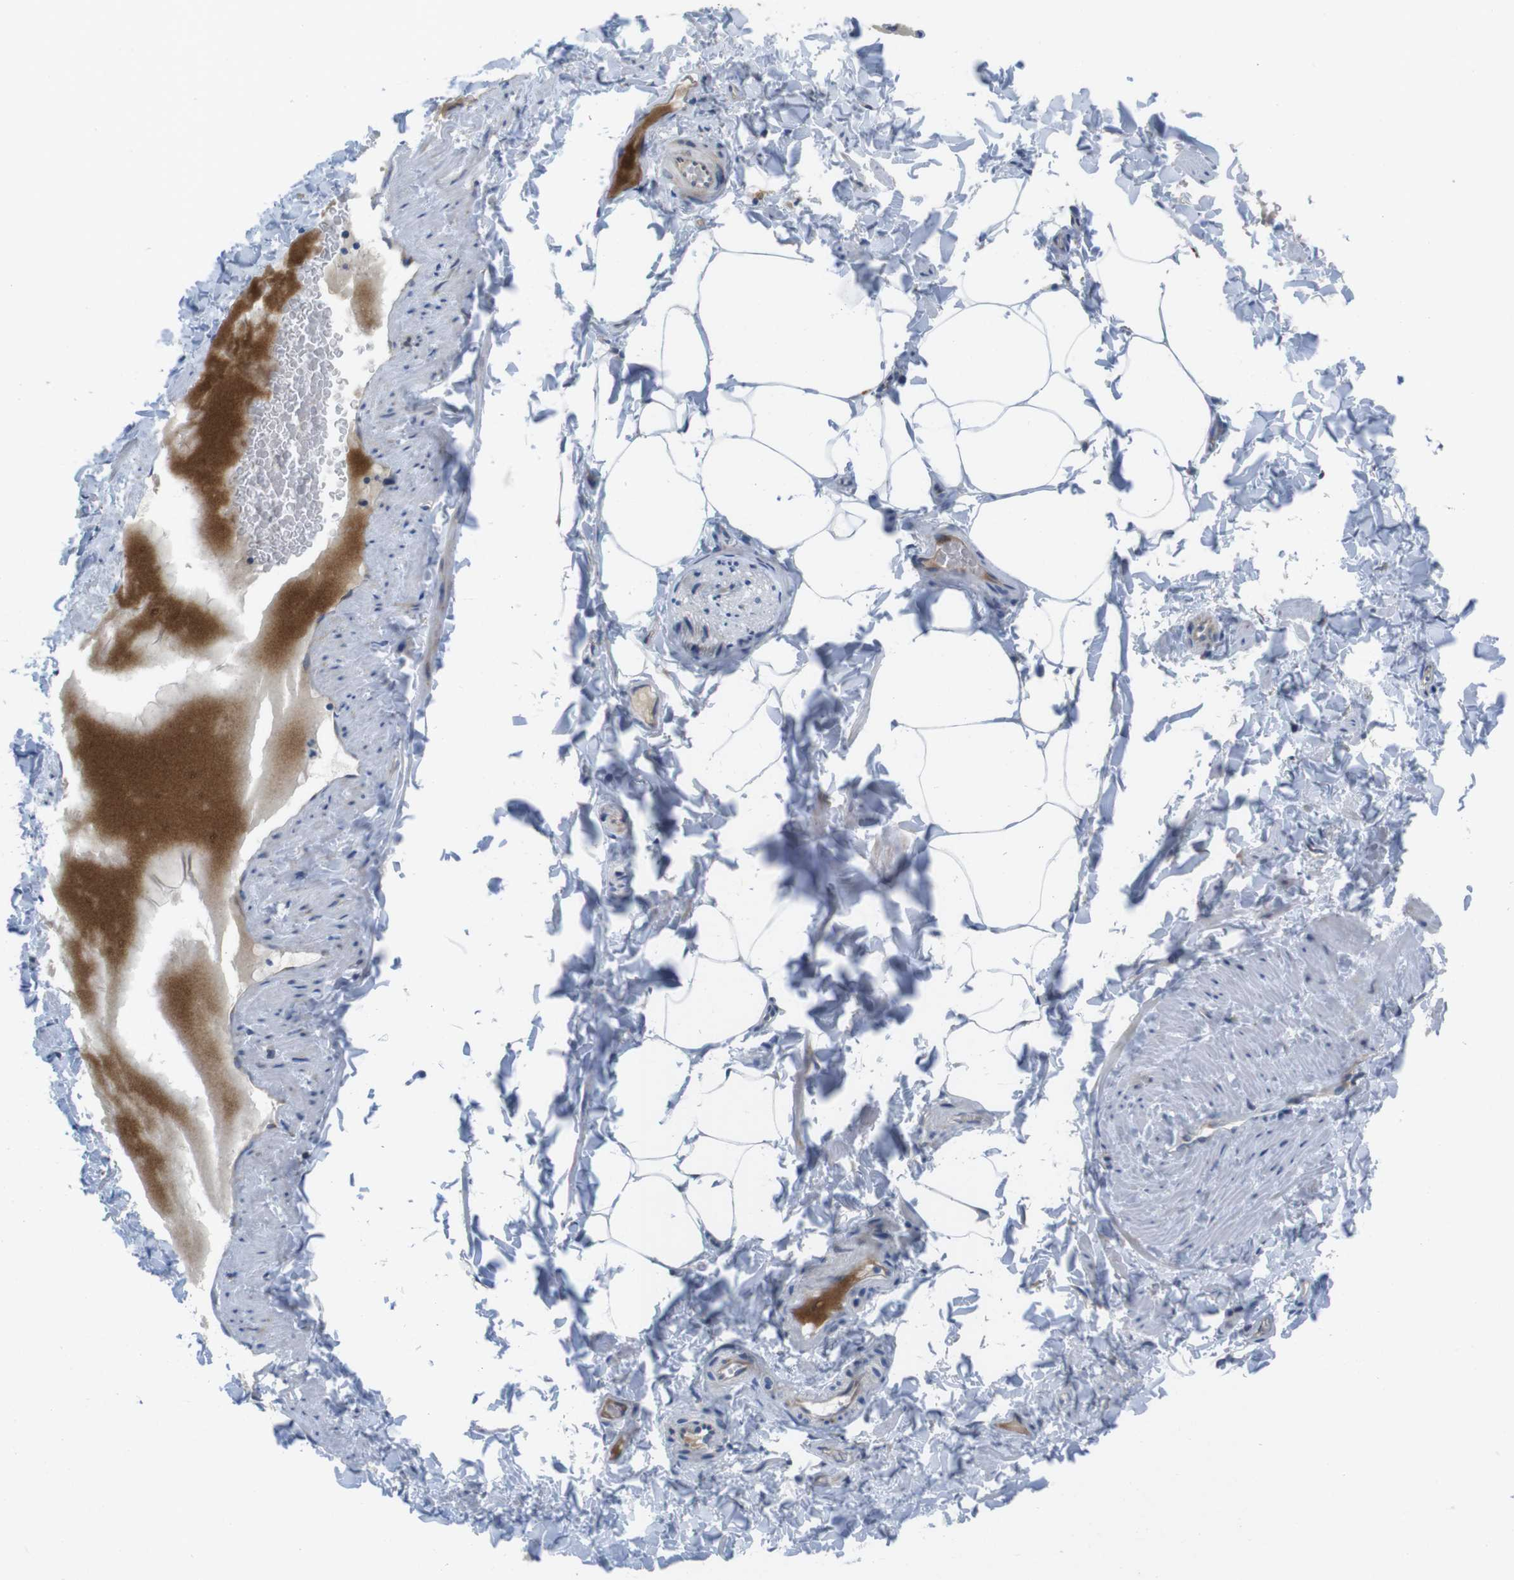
{"staining": {"intensity": "negative", "quantity": "none", "location": "none"}, "tissue": "adipose tissue", "cell_type": "Adipocytes", "image_type": "normal", "snomed": [{"axis": "morphology", "description": "Normal tissue, NOS"}, {"axis": "topography", "description": "Vascular tissue"}], "caption": "High magnification brightfield microscopy of unremarkable adipose tissue stained with DAB (brown) and counterstained with hematoxylin (blue): adipocytes show no significant positivity.", "gene": "TMEM234", "patient": {"sex": "male", "age": 41}}